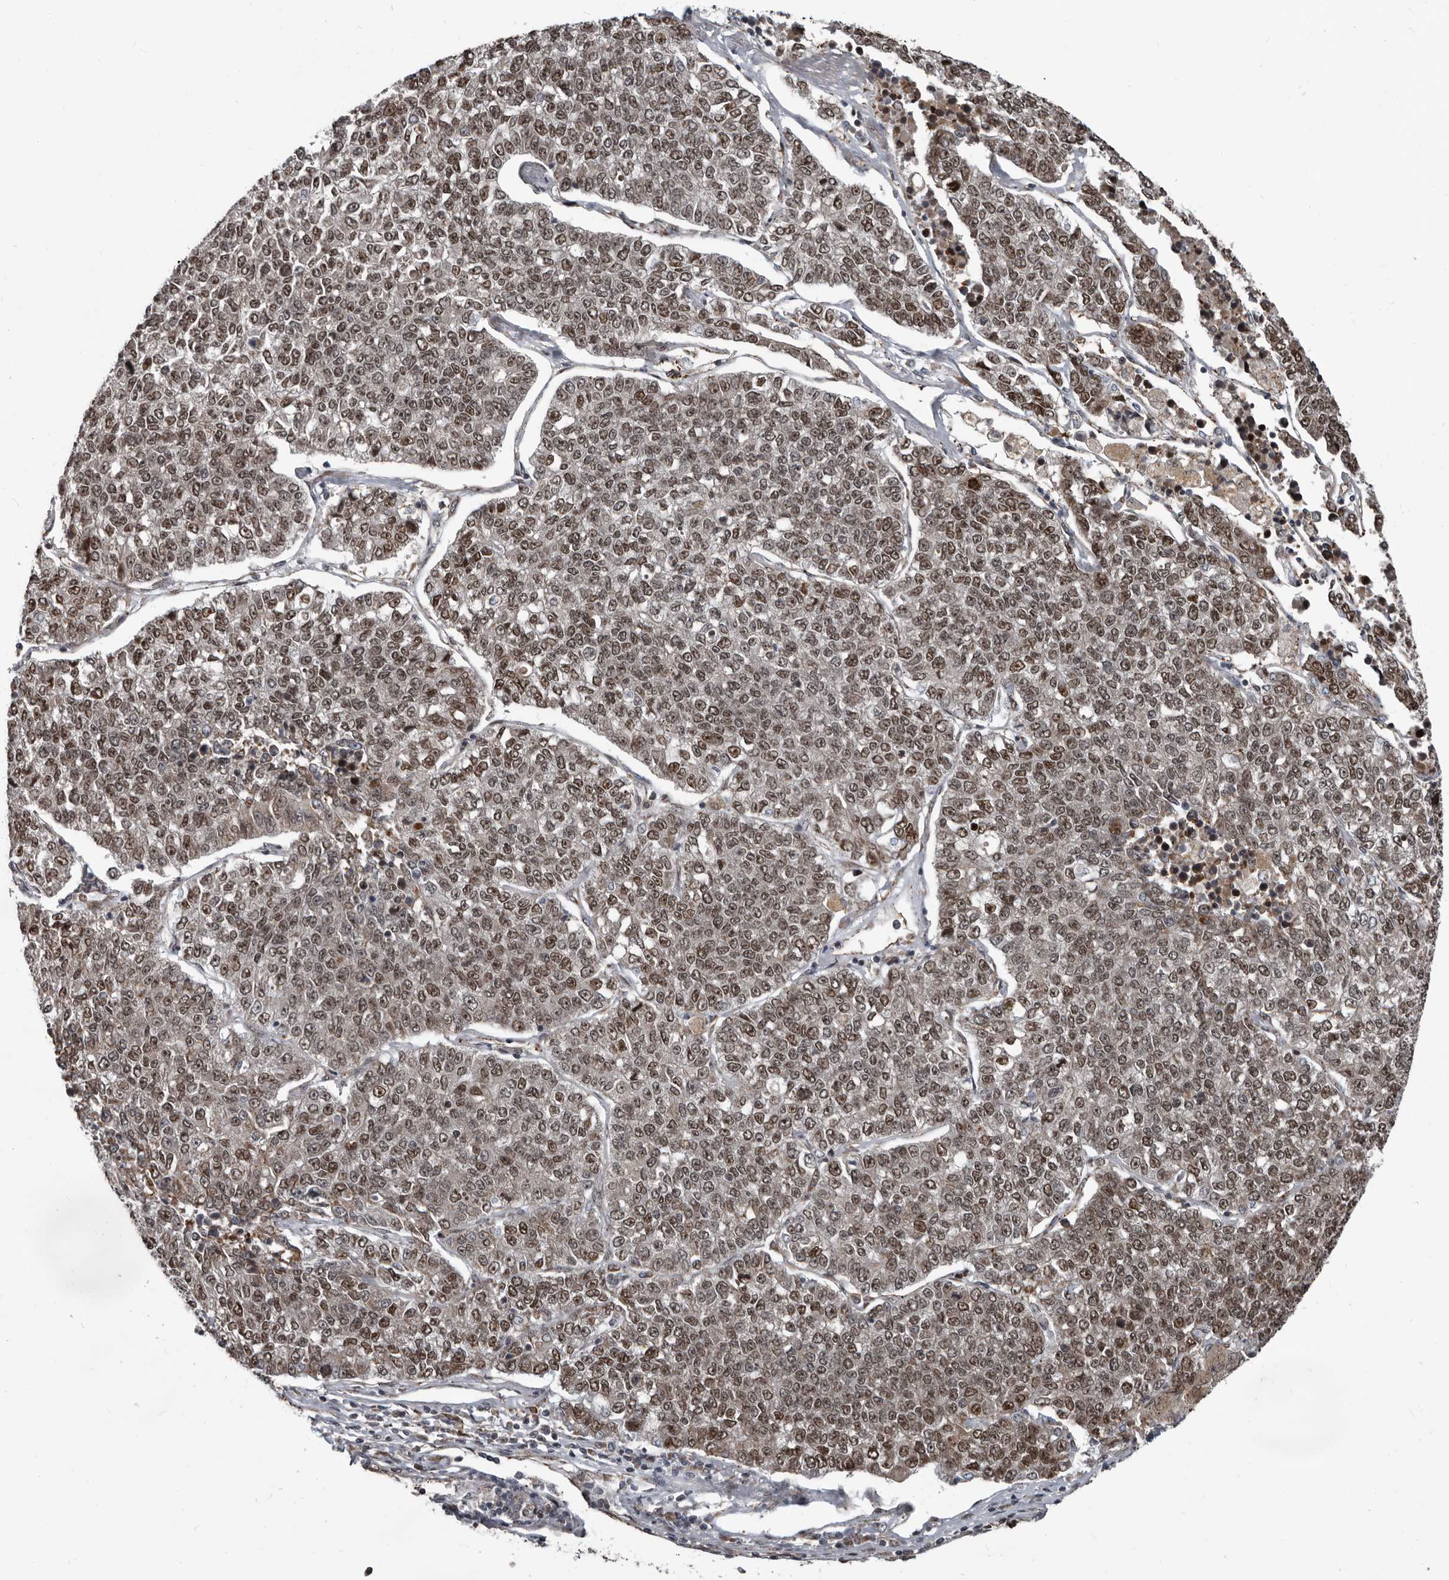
{"staining": {"intensity": "moderate", "quantity": ">75%", "location": "nuclear"}, "tissue": "lung cancer", "cell_type": "Tumor cells", "image_type": "cancer", "snomed": [{"axis": "morphology", "description": "Adenocarcinoma, NOS"}, {"axis": "topography", "description": "Lung"}], "caption": "A photomicrograph of human lung cancer (adenocarcinoma) stained for a protein displays moderate nuclear brown staining in tumor cells.", "gene": "CHD1L", "patient": {"sex": "male", "age": 49}}